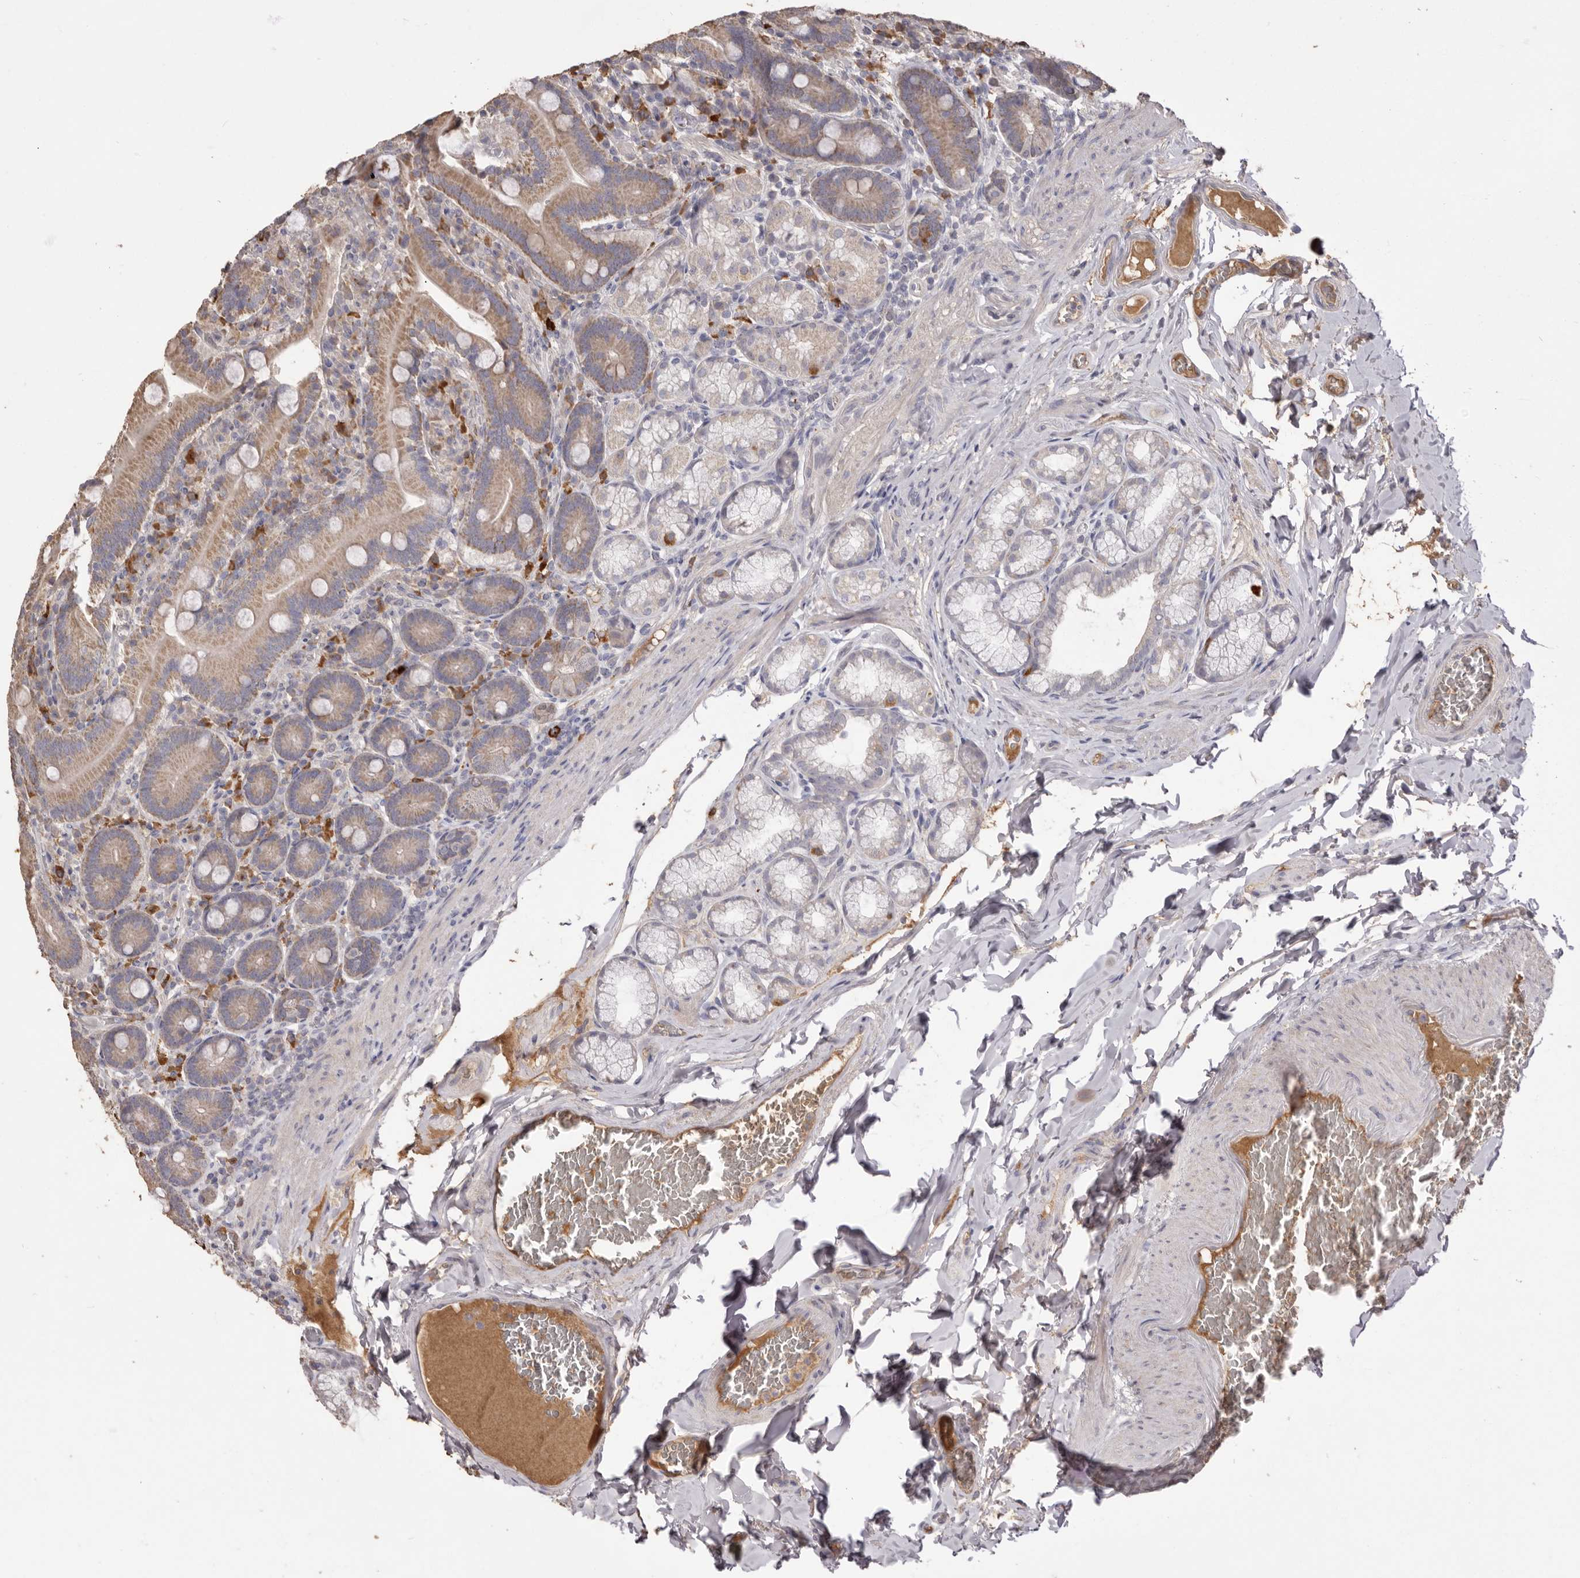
{"staining": {"intensity": "moderate", "quantity": "<25%", "location": "cytoplasmic/membranous"}, "tissue": "duodenum", "cell_type": "Glandular cells", "image_type": "normal", "snomed": [{"axis": "morphology", "description": "Normal tissue, NOS"}, {"axis": "topography", "description": "Duodenum"}], "caption": "Moderate cytoplasmic/membranous positivity is appreciated in approximately <25% of glandular cells in unremarkable duodenum.", "gene": "HCAR2", "patient": {"sex": "female", "age": 62}}